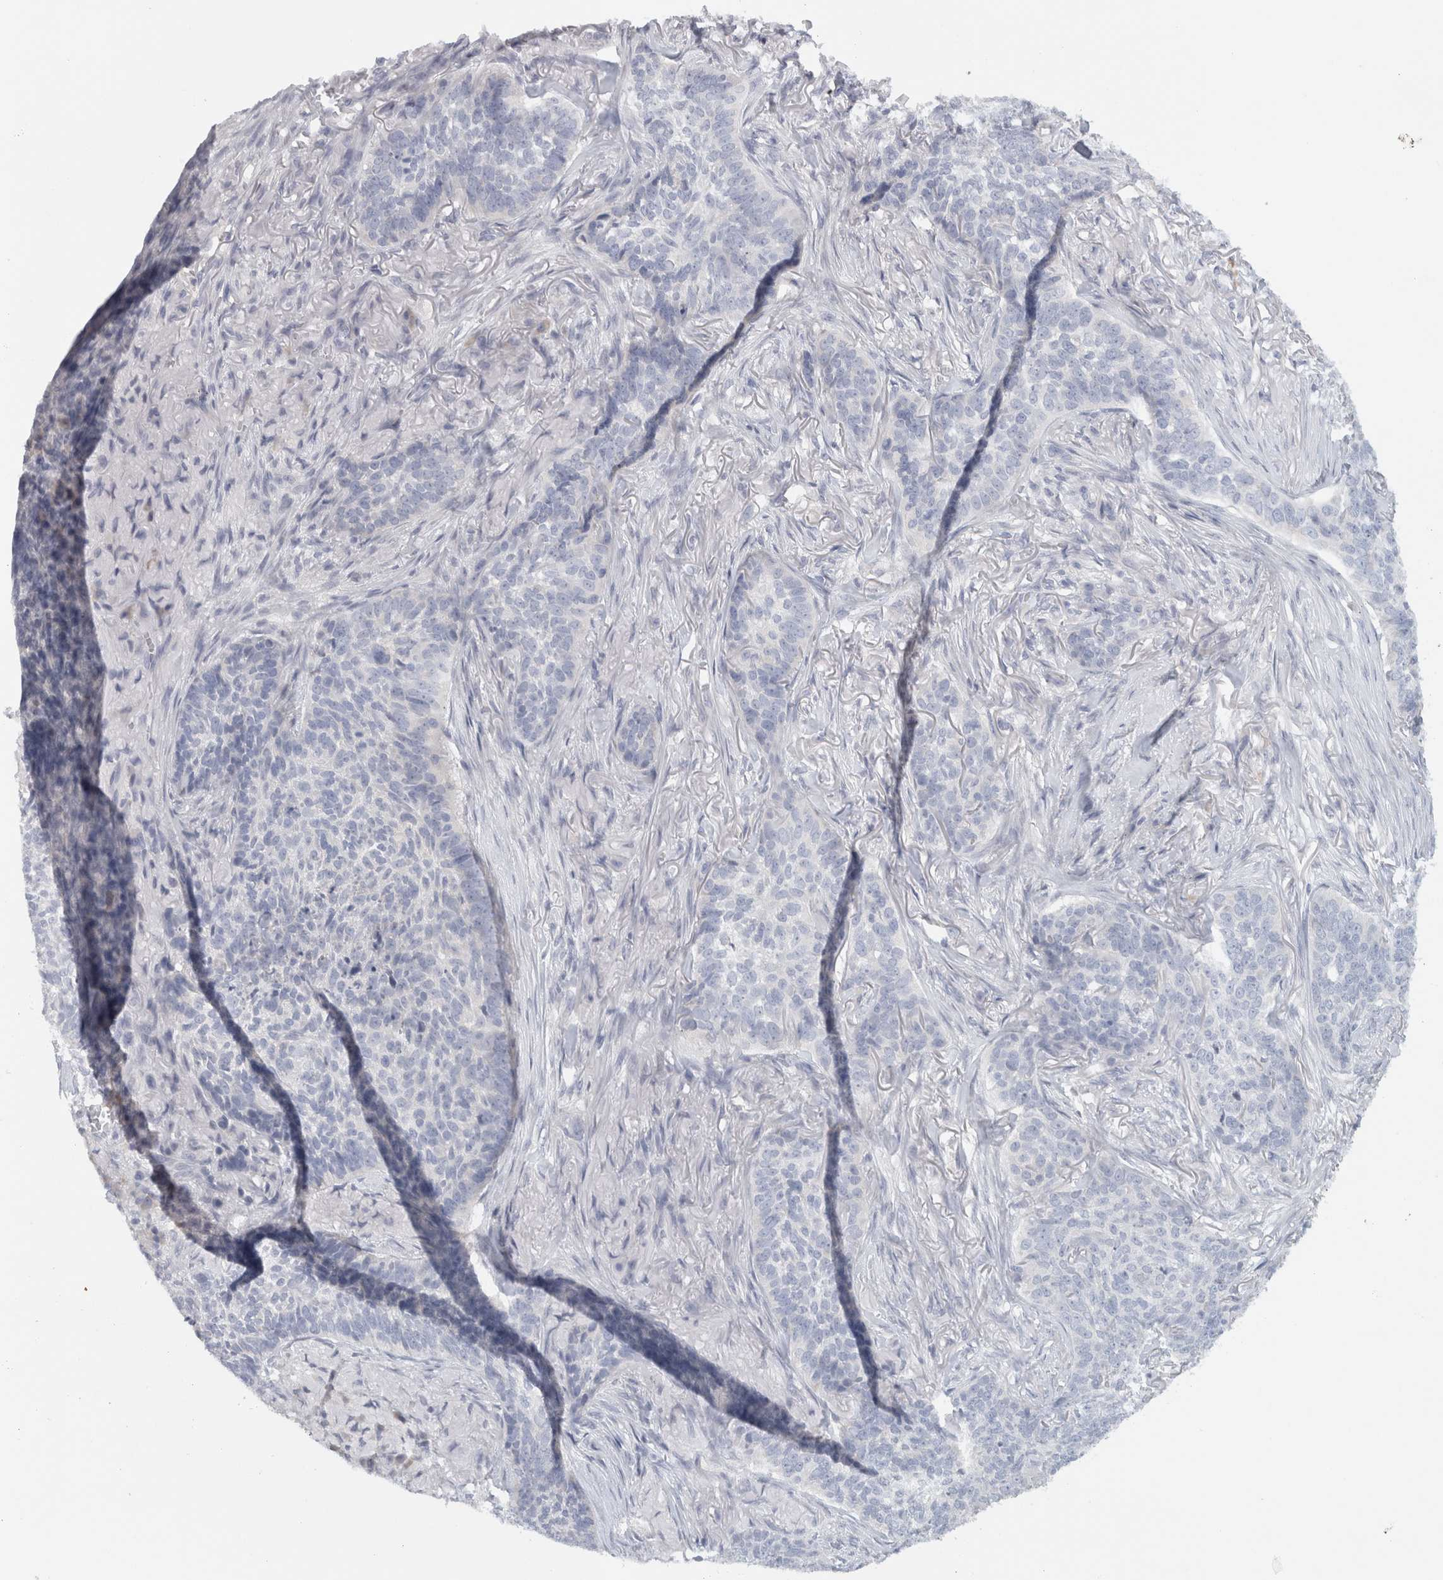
{"staining": {"intensity": "negative", "quantity": "none", "location": "none"}, "tissue": "skin cancer", "cell_type": "Tumor cells", "image_type": "cancer", "snomed": [{"axis": "morphology", "description": "Basal cell carcinoma"}, {"axis": "topography", "description": "Skin"}], "caption": "The photomicrograph displays no significant expression in tumor cells of skin basal cell carcinoma. (DAB (3,3'-diaminobenzidine) IHC visualized using brightfield microscopy, high magnification).", "gene": "STK31", "patient": {"sex": "male", "age": 85}}